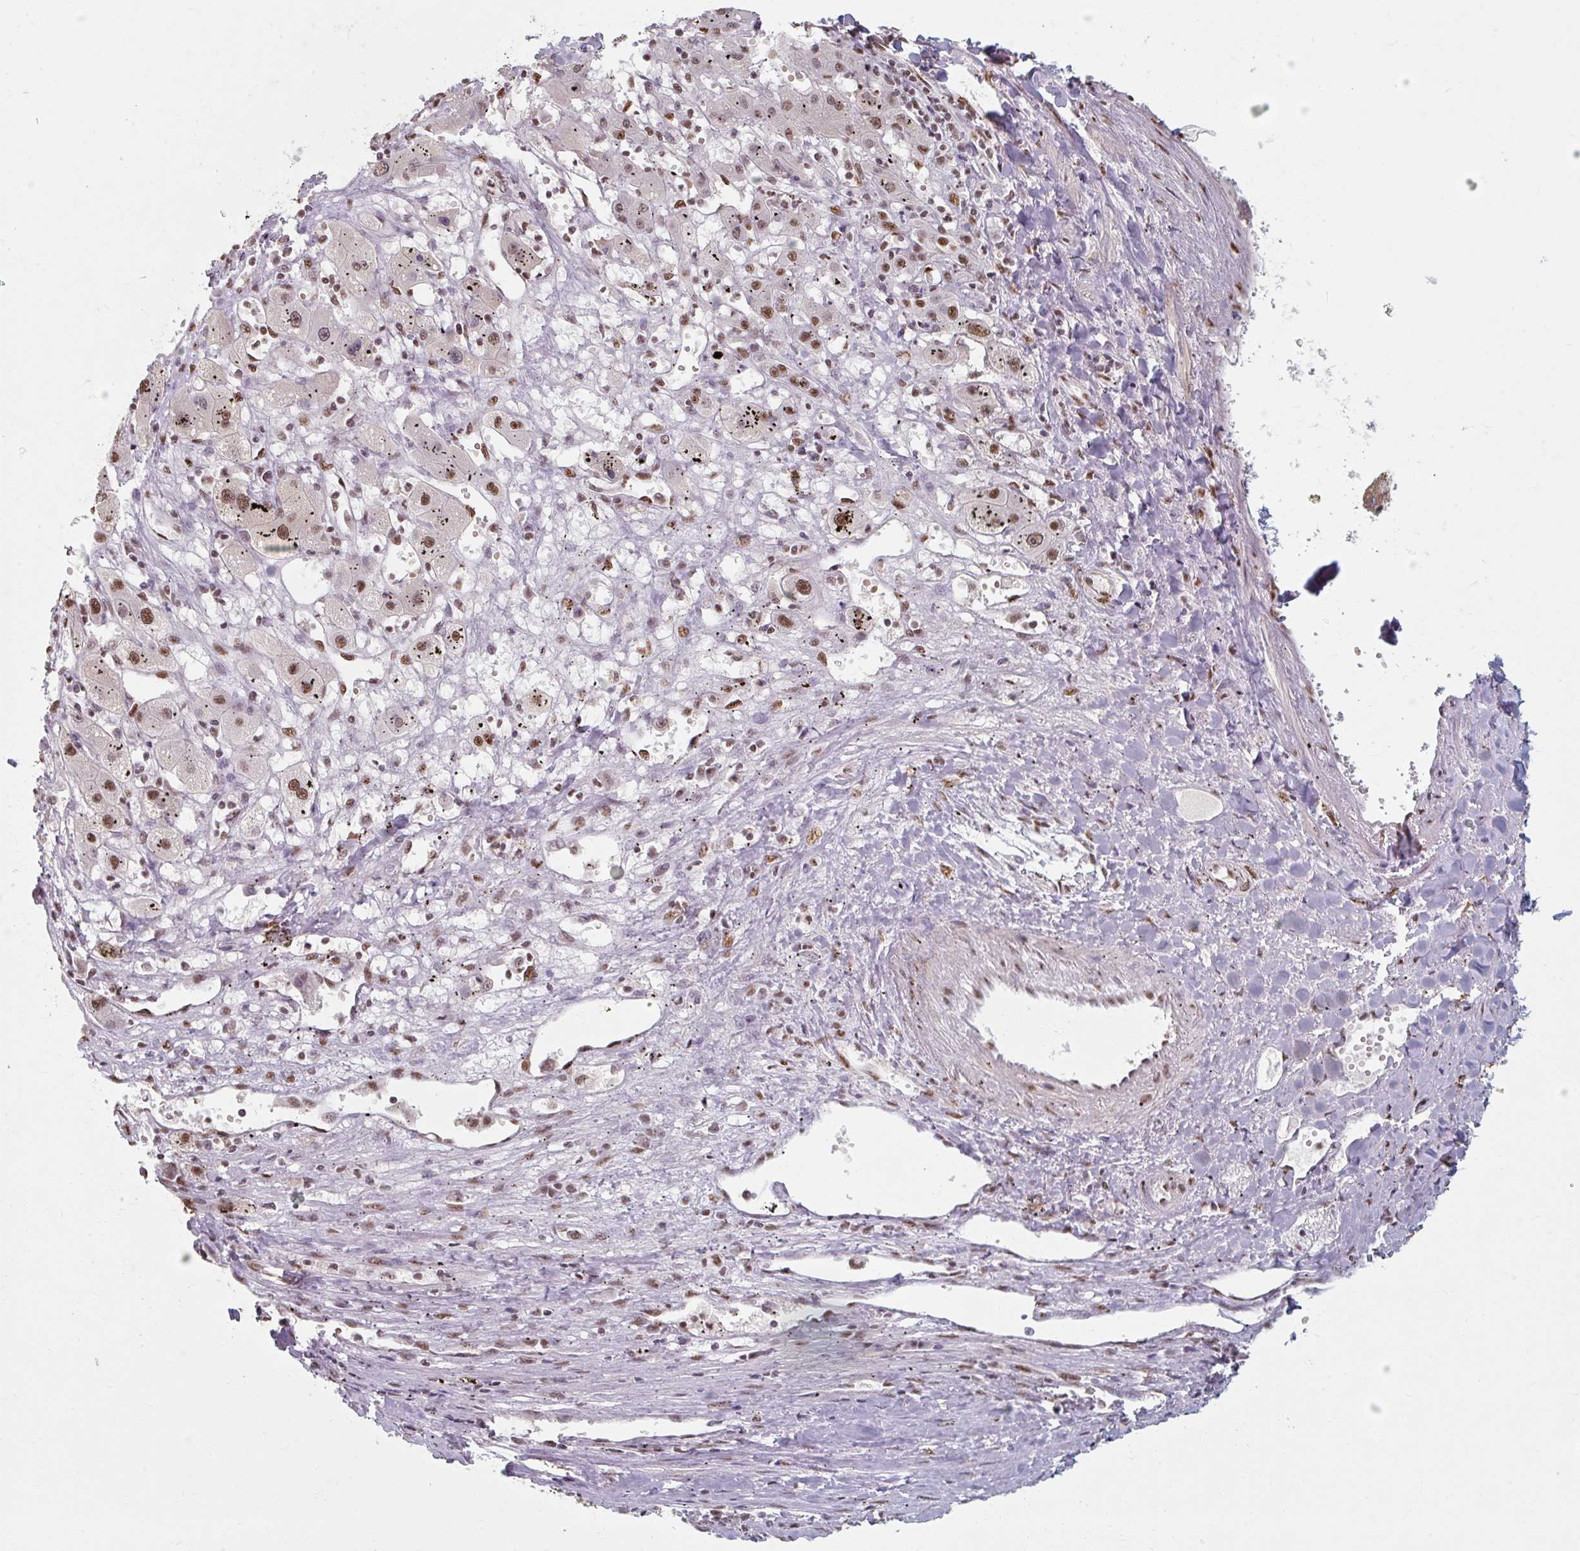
{"staining": {"intensity": "moderate", "quantity": ">75%", "location": "cytoplasmic/membranous,nuclear"}, "tissue": "liver cancer", "cell_type": "Tumor cells", "image_type": "cancer", "snomed": [{"axis": "morphology", "description": "Carcinoma, Hepatocellular, NOS"}, {"axis": "topography", "description": "Liver"}], "caption": "Liver cancer (hepatocellular carcinoma) stained for a protein (brown) demonstrates moderate cytoplasmic/membranous and nuclear positive staining in about >75% of tumor cells.", "gene": "ZFTRAF1", "patient": {"sex": "male", "age": 72}}